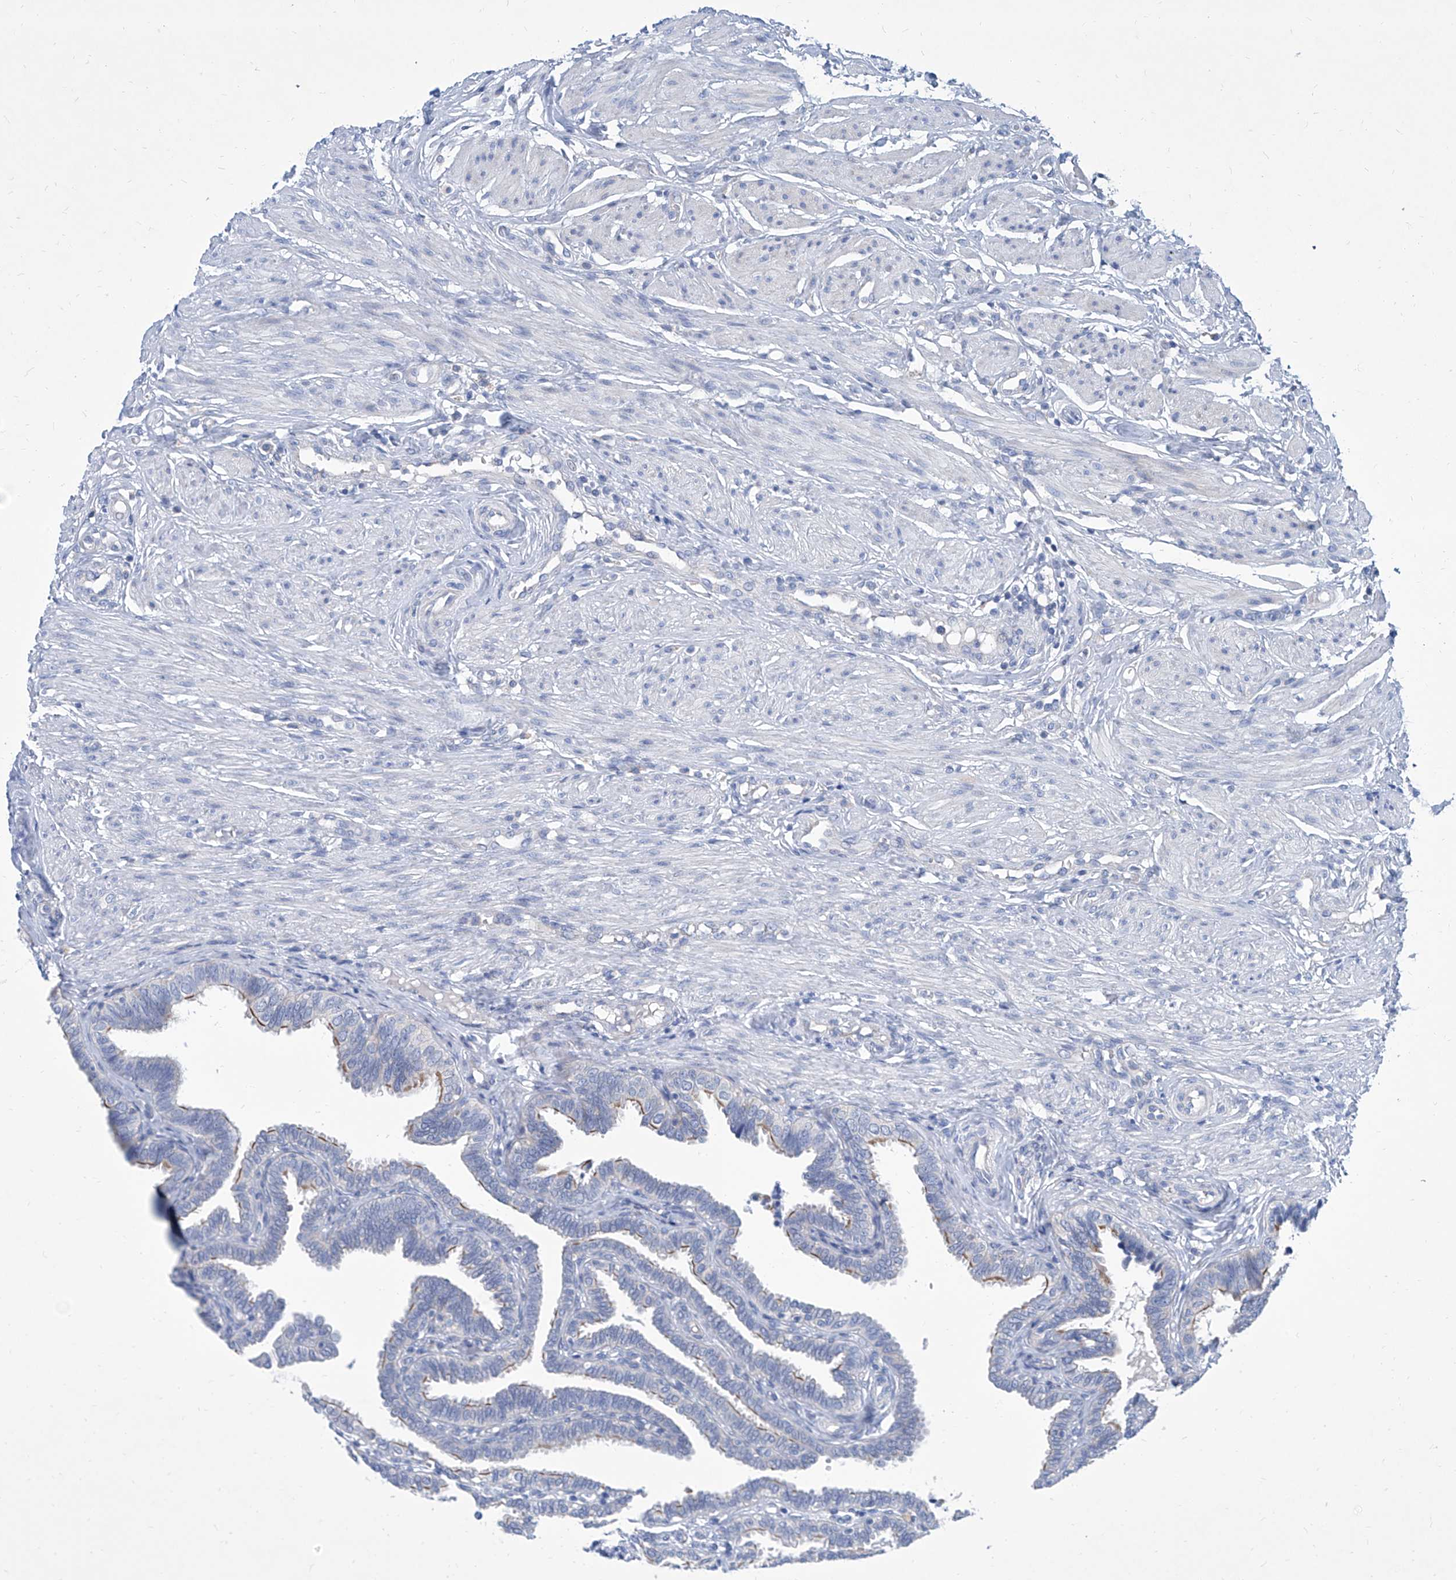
{"staining": {"intensity": "weak", "quantity": "25%-75%", "location": "cytoplasmic/membranous"}, "tissue": "fallopian tube", "cell_type": "Glandular cells", "image_type": "normal", "snomed": [{"axis": "morphology", "description": "Normal tissue, NOS"}, {"axis": "topography", "description": "Fallopian tube"}], "caption": "Human fallopian tube stained with a brown dye reveals weak cytoplasmic/membranous positive positivity in about 25%-75% of glandular cells.", "gene": "ZNF519", "patient": {"sex": "female", "age": 39}}